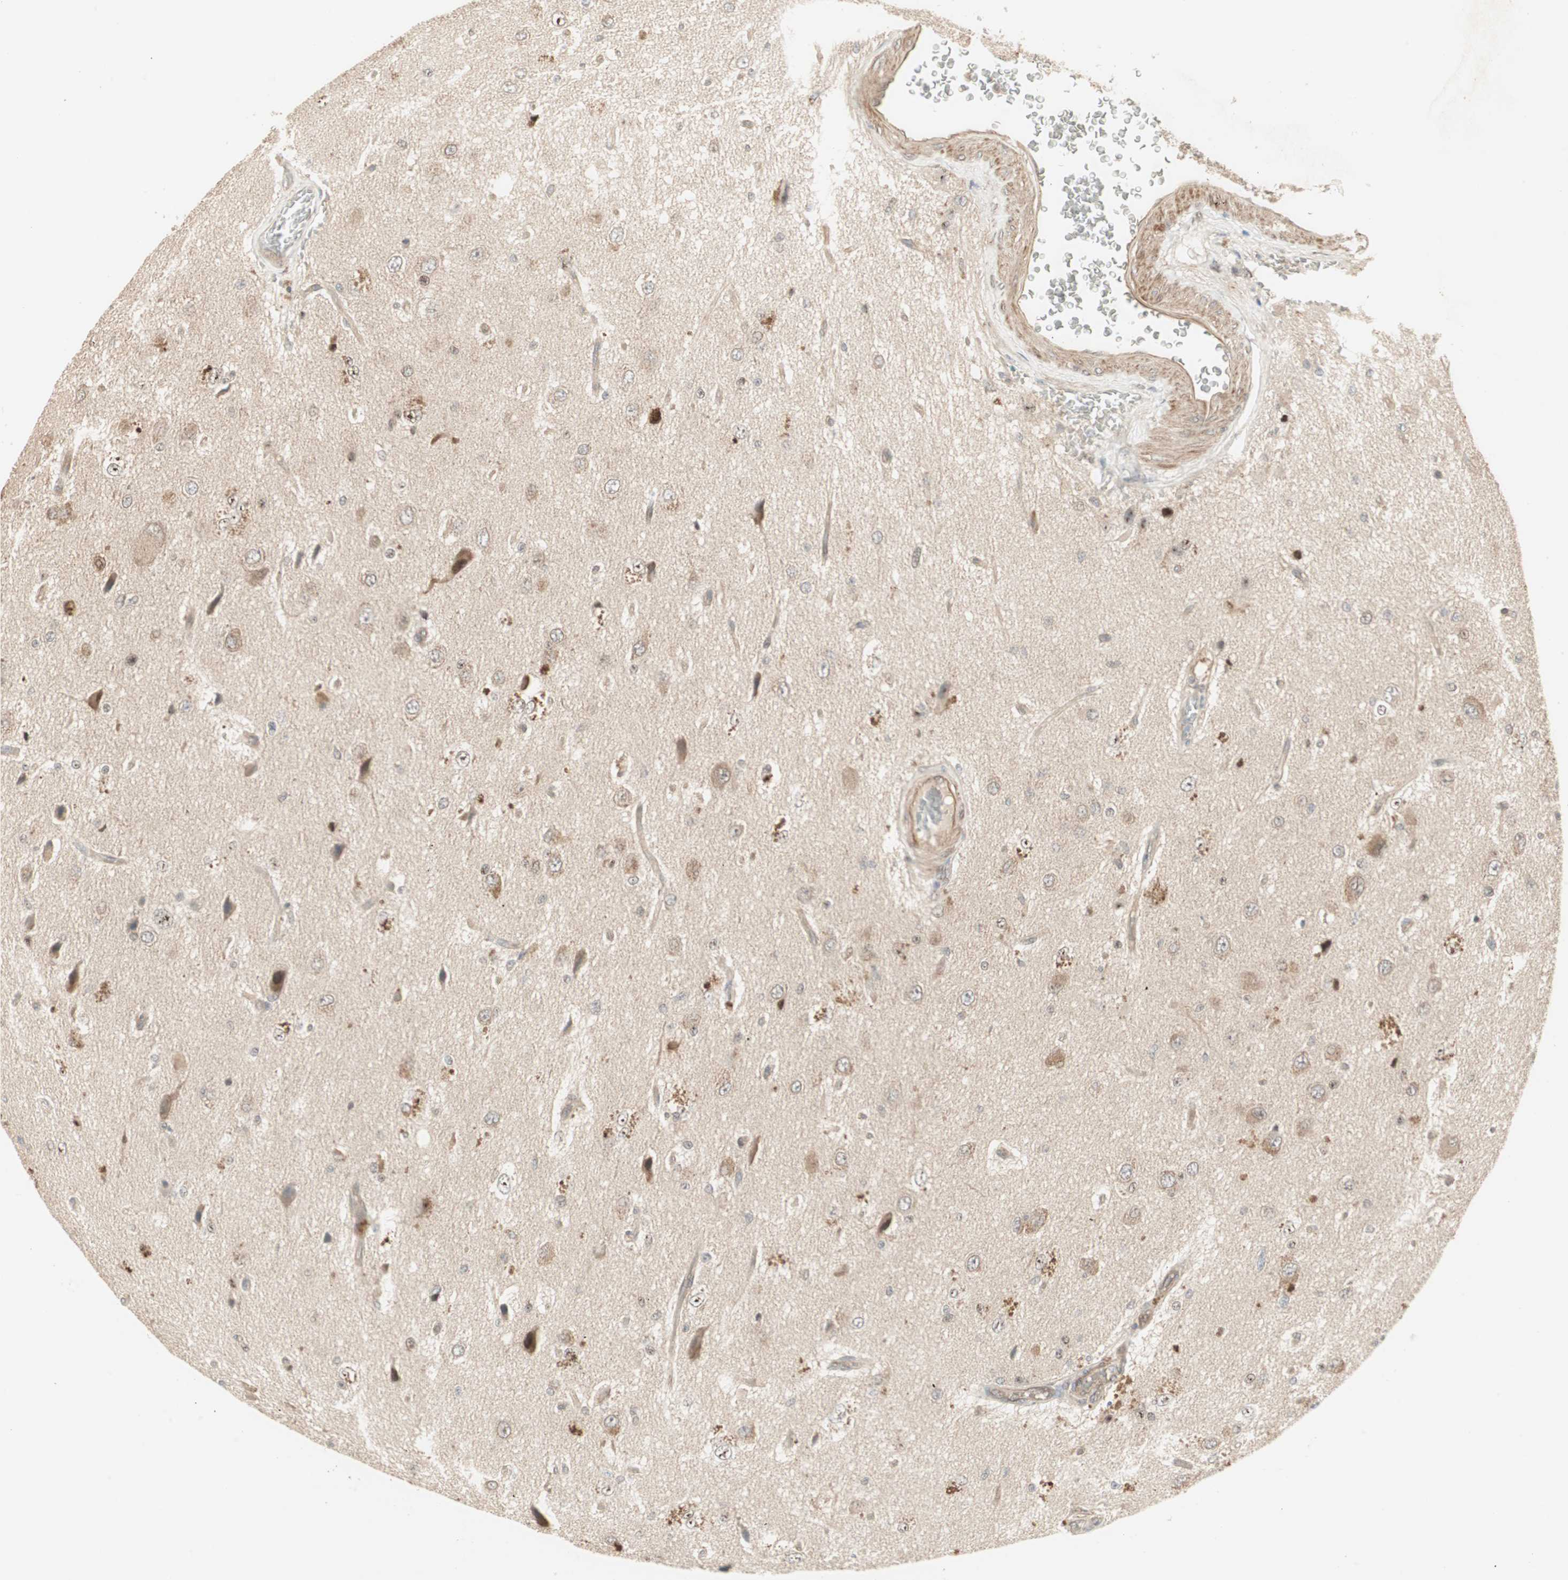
{"staining": {"intensity": "moderate", "quantity": ">75%", "location": "cytoplasmic/membranous,nuclear"}, "tissue": "glioma", "cell_type": "Tumor cells", "image_type": "cancer", "snomed": [{"axis": "morphology", "description": "Glioma, malignant, High grade"}, {"axis": "topography", "description": "pancreas cauda"}], "caption": "Glioma stained for a protein (brown) exhibits moderate cytoplasmic/membranous and nuclear positive staining in approximately >75% of tumor cells.", "gene": "PFDN1", "patient": {"sex": "male", "age": 60}}